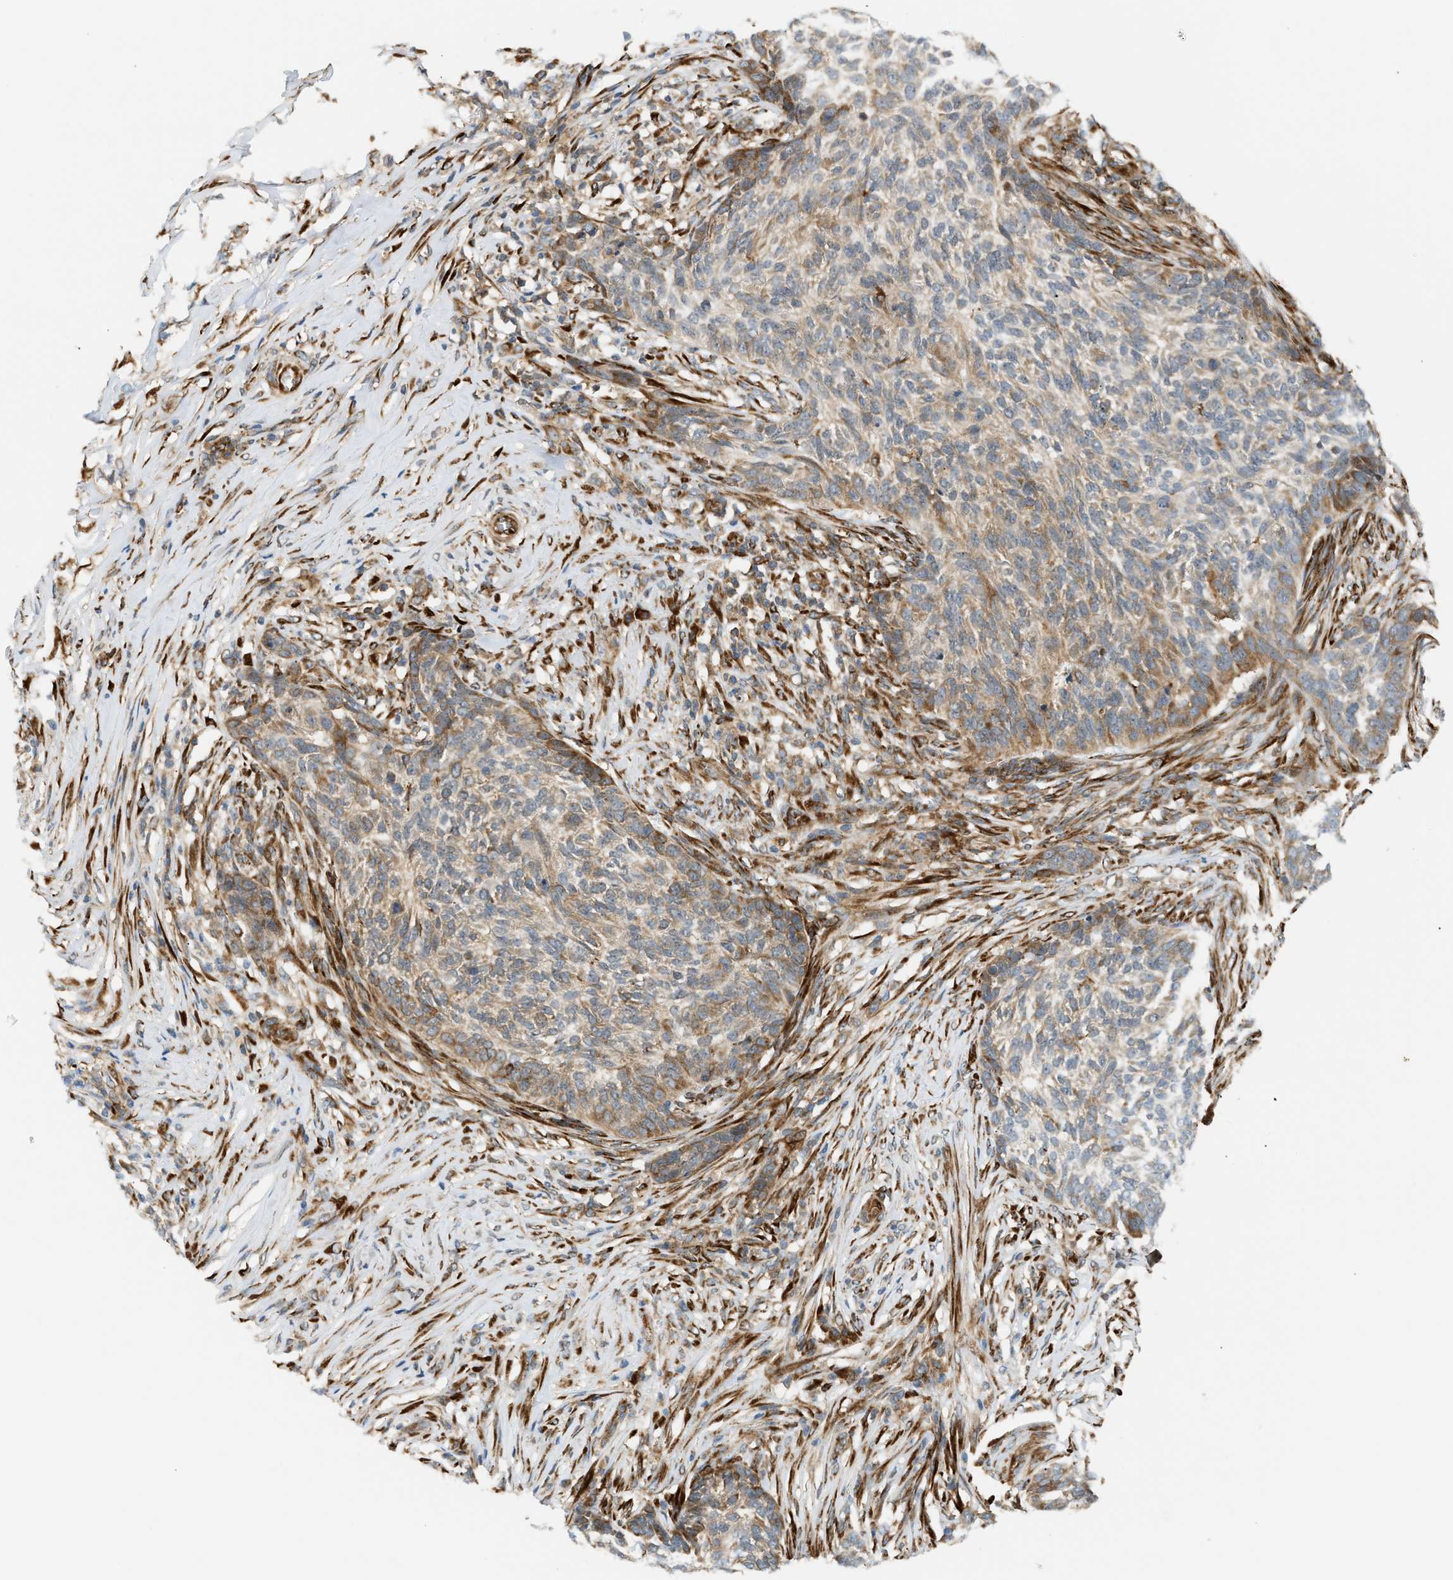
{"staining": {"intensity": "weak", "quantity": "25%-75%", "location": "cytoplasmic/membranous"}, "tissue": "skin cancer", "cell_type": "Tumor cells", "image_type": "cancer", "snomed": [{"axis": "morphology", "description": "Basal cell carcinoma"}, {"axis": "topography", "description": "Skin"}], "caption": "This photomicrograph exhibits immunohistochemistry (IHC) staining of human basal cell carcinoma (skin), with low weak cytoplasmic/membranous expression in about 25%-75% of tumor cells.", "gene": "PLCG2", "patient": {"sex": "male", "age": 85}}